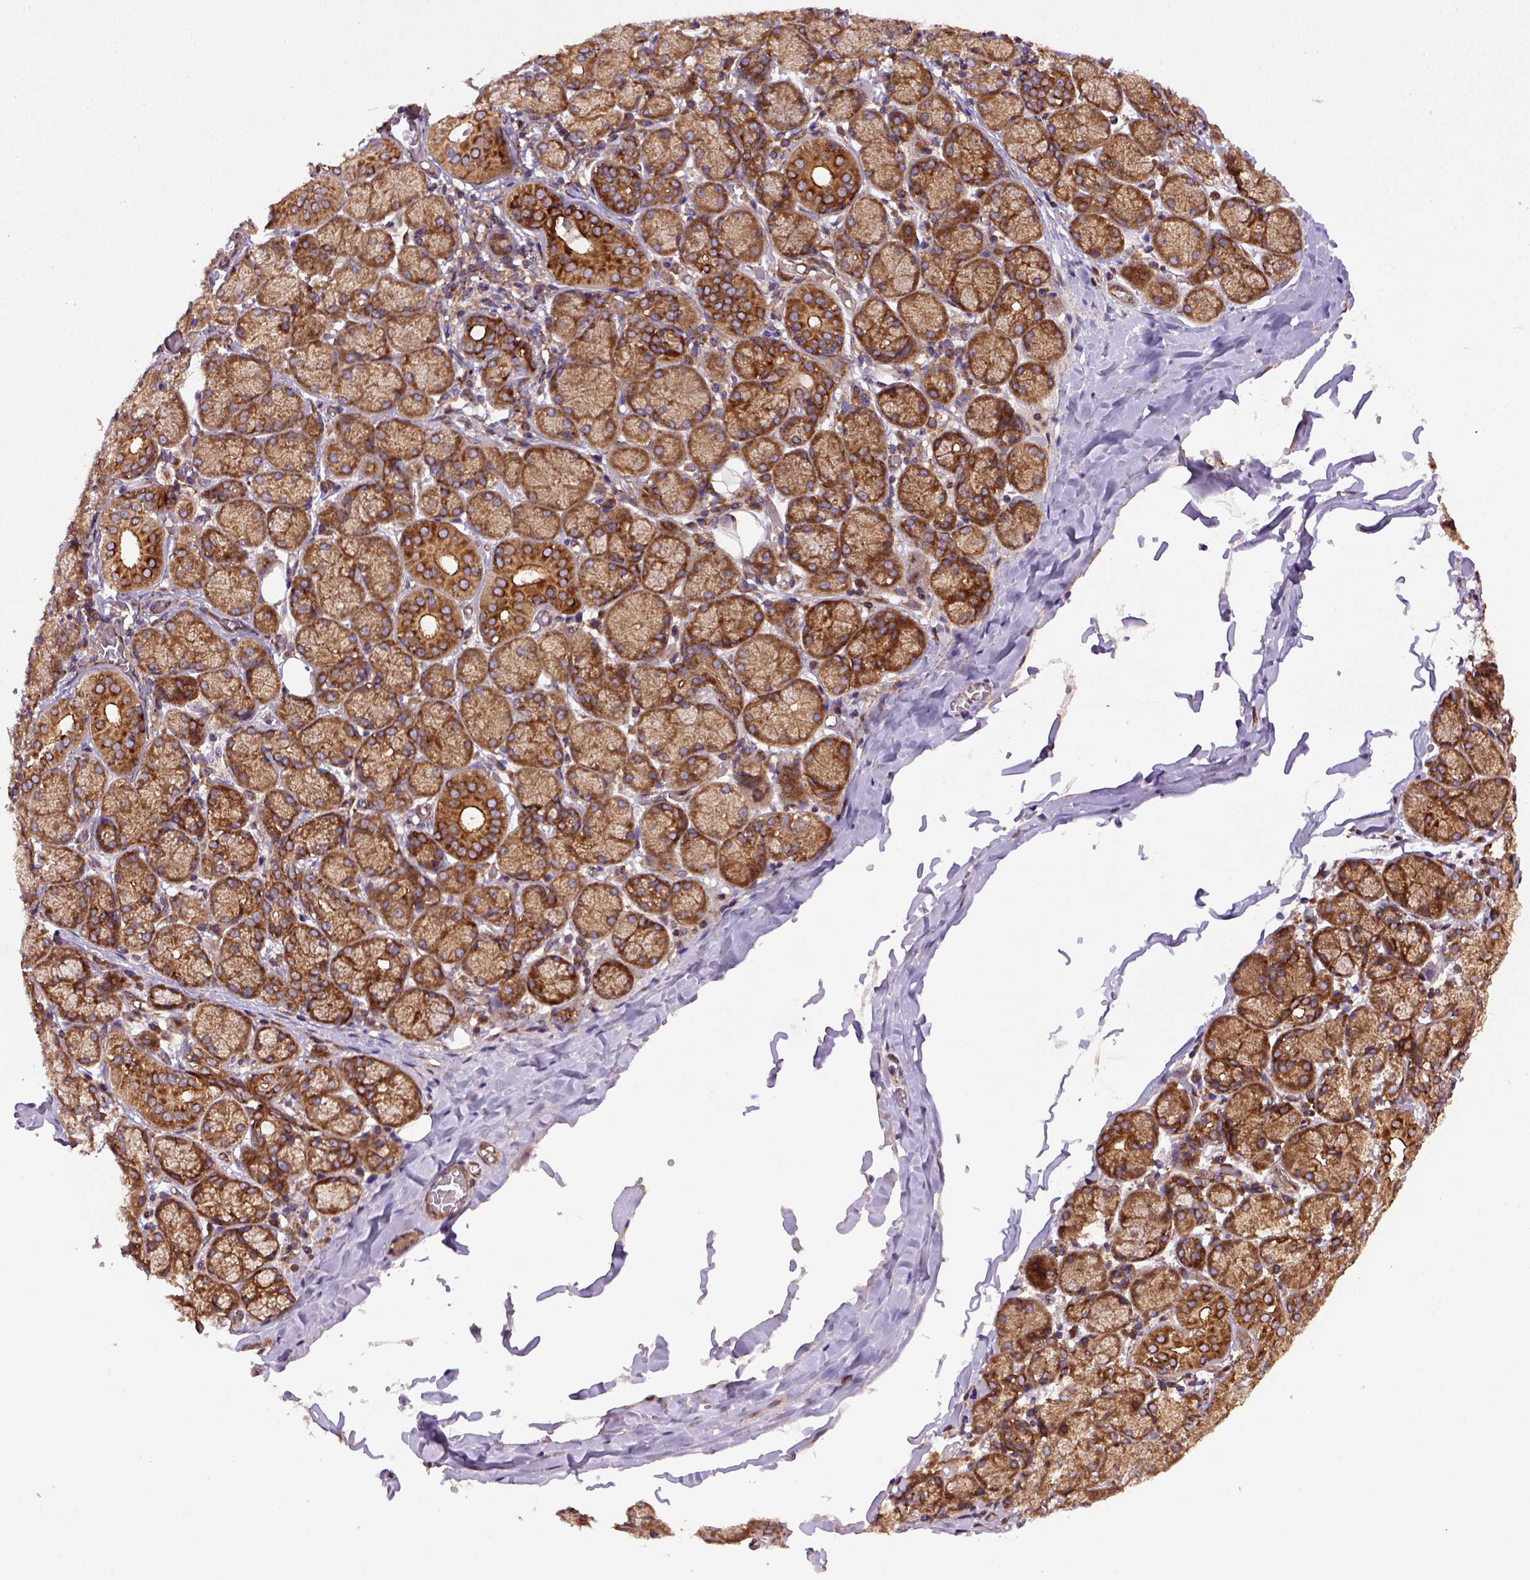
{"staining": {"intensity": "moderate", "quantity": ">75%", "location": "cytoplasmic/membranous"}, "tissue": "salivary gland", "cell_type": "Glandular cells", "image_type": "normal", "snomed": [{"axis": "morphology", "description": "Normal tissue, NOS"}, {"axis": "topography", "description": "Salivary gland"}, {"axis": "topography", "description": "Peripheral nerve tissue"}], "caption": "Immunohistochemistry (IHC) photomicrograph of benign salivary gland: human salivary gland stained using immunohistochemistry (IHC) exhibits medium levels of moderate protein expression localized specifically in the cytoplasmic/membranous of glandular cells, appearing as a cytoplasmic/membranous brown color.", "gene": "CAPRIN1", "patient": {"sex": "female", "age": 24}}